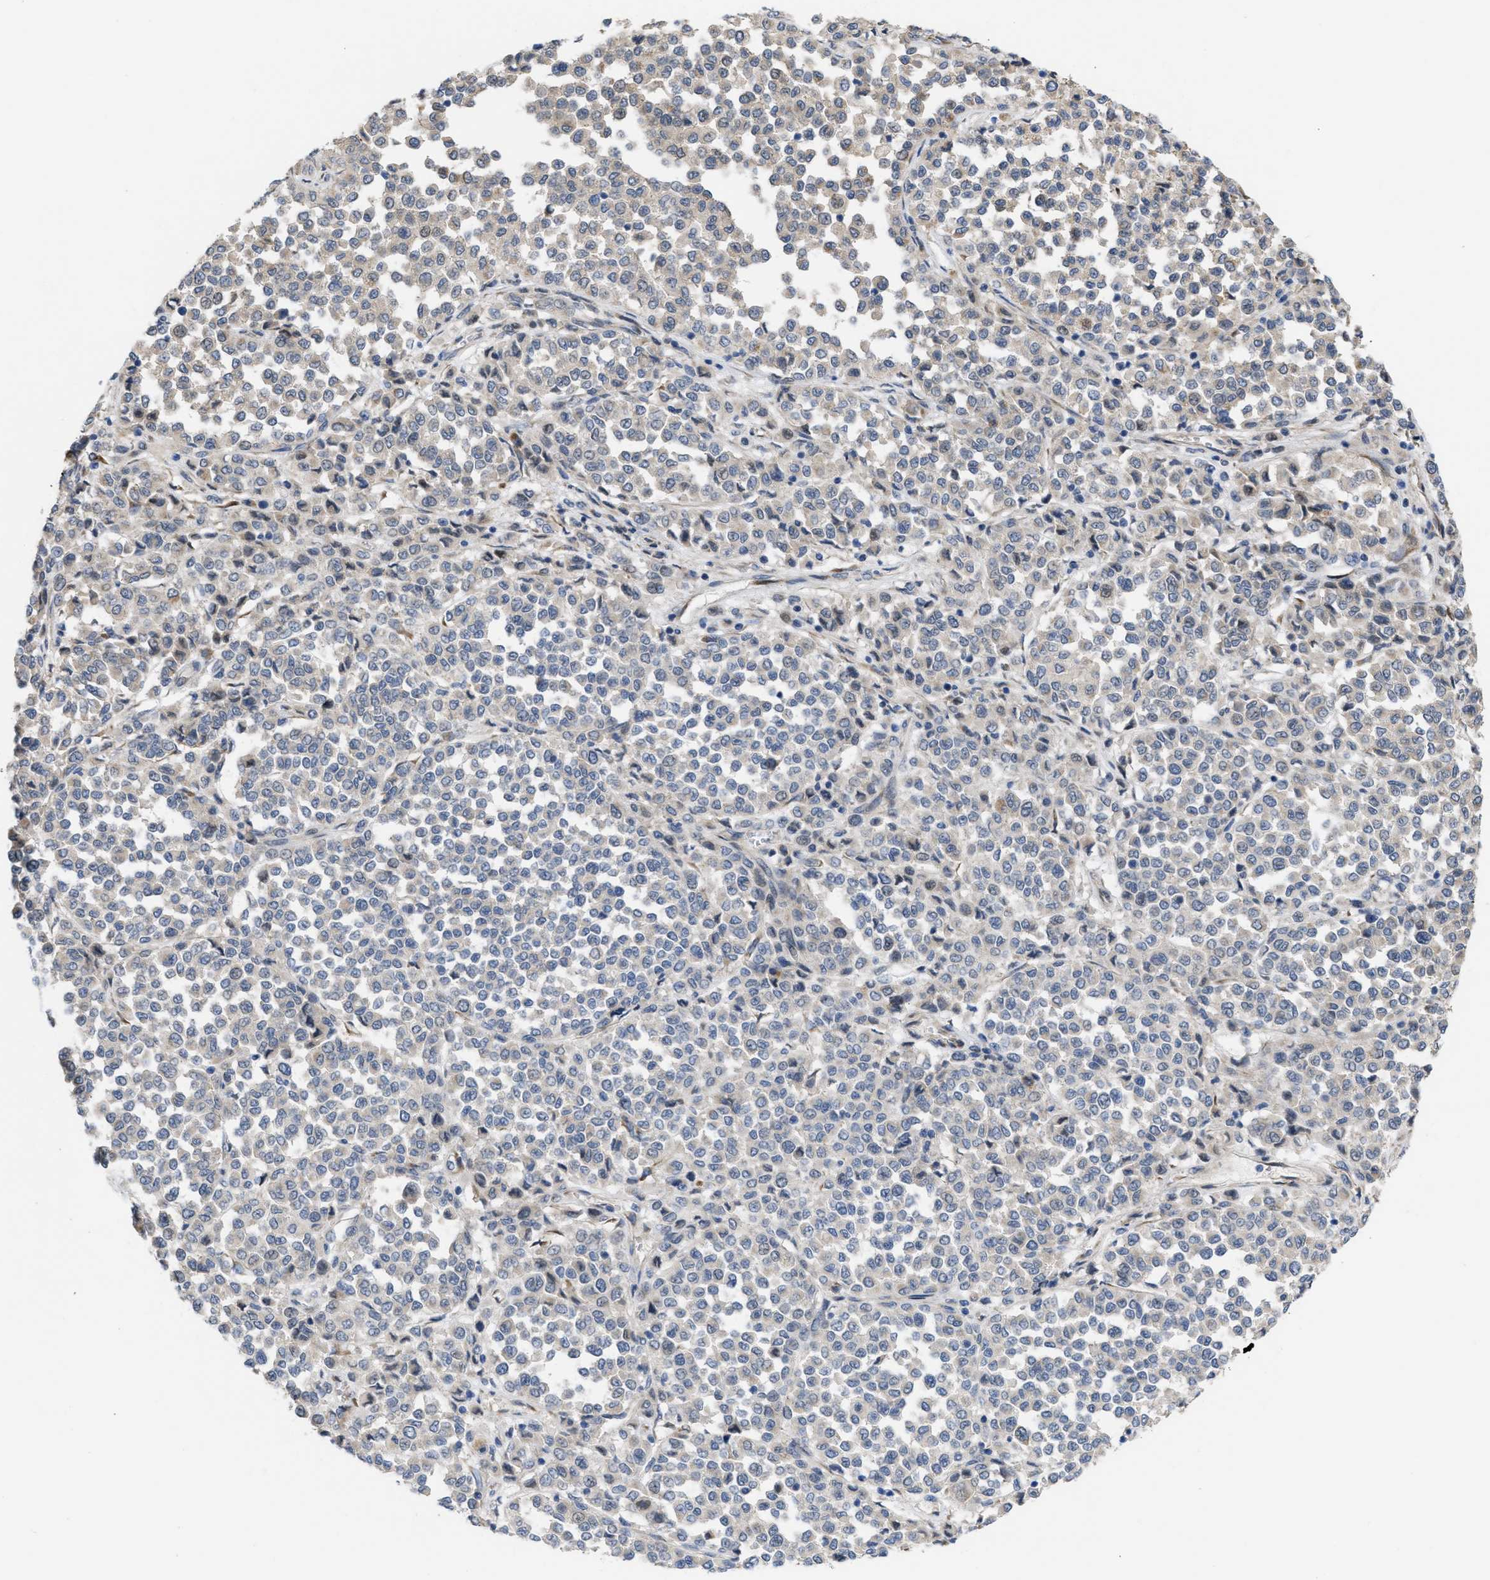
{"staining": {"intensity": "weak", "quantity": "<25%", "location": "cytoplasmic/membranous"}, "tissue": "melanoma", "cell_type": "Tumor cells", "image_type": "cancer", "snomed": [{"axis": "morphology", "description": "Malignant melanoma, Metastatic site"}, {"axis": "topography", "description": "Pancreas"}], "caption": "Immunohistochemistry (IHC) micrograph of neoplastic tissue: malignant melanoma (metastatic site) stained with DAB (3,3'-diaminobenzidine) reveals no significant protein expression in tumor cells. (DAB (3,3'-diaminobenzidine) IHC visualized using brightfield microscopy, high magnification).", "gene": "CDPF1", "patient": {"sex": "female", "age": 30}}